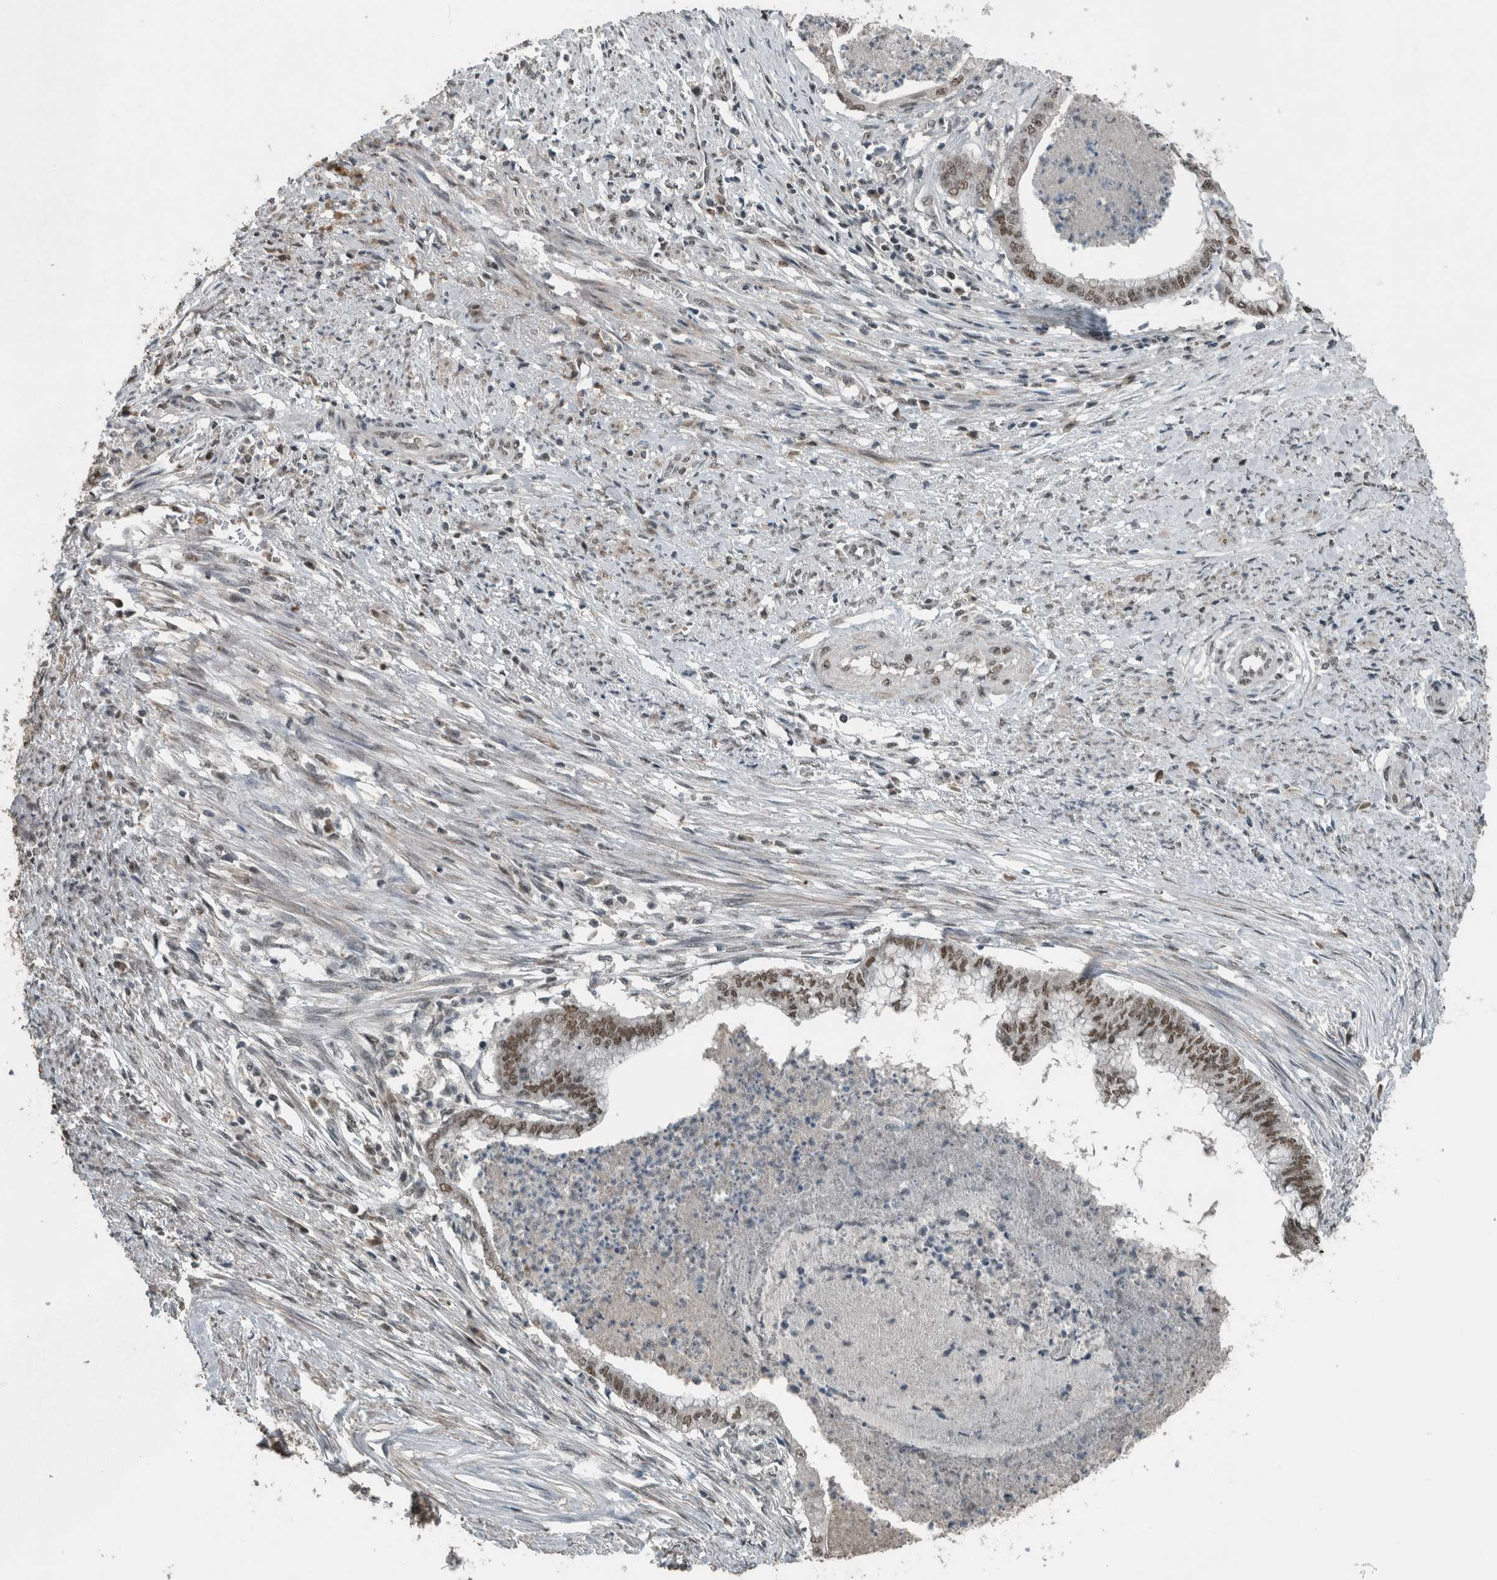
{"staining": {"intensity": "moderate", "quantity": ">75%", "location": "nuclear"}, "tissue": "endometrial cancer", "cell_type": "Tumor cells", "image_type": "cancer", "snomed": [{"axis": "morphology", "description": "Necrosis, NOS"}, {"axis": "morphology", "description": "Adenocarcinoma, NOS"}, {"axis": "topography", "description": "Endometrium"}], "caption": "IHC staining of endometrial adenocarcinoma, which demonstrates medium levels of moderate nuclear positivity in about >75% of tumor cells indicating moderate nuclear protein positivity. The staining was performed using DAB (brown) for protein detection and nuclei were counterstained in hematoxylin (blue).", "gene": "ZNF24", "patient": {"sex": "female", "age": 79}}